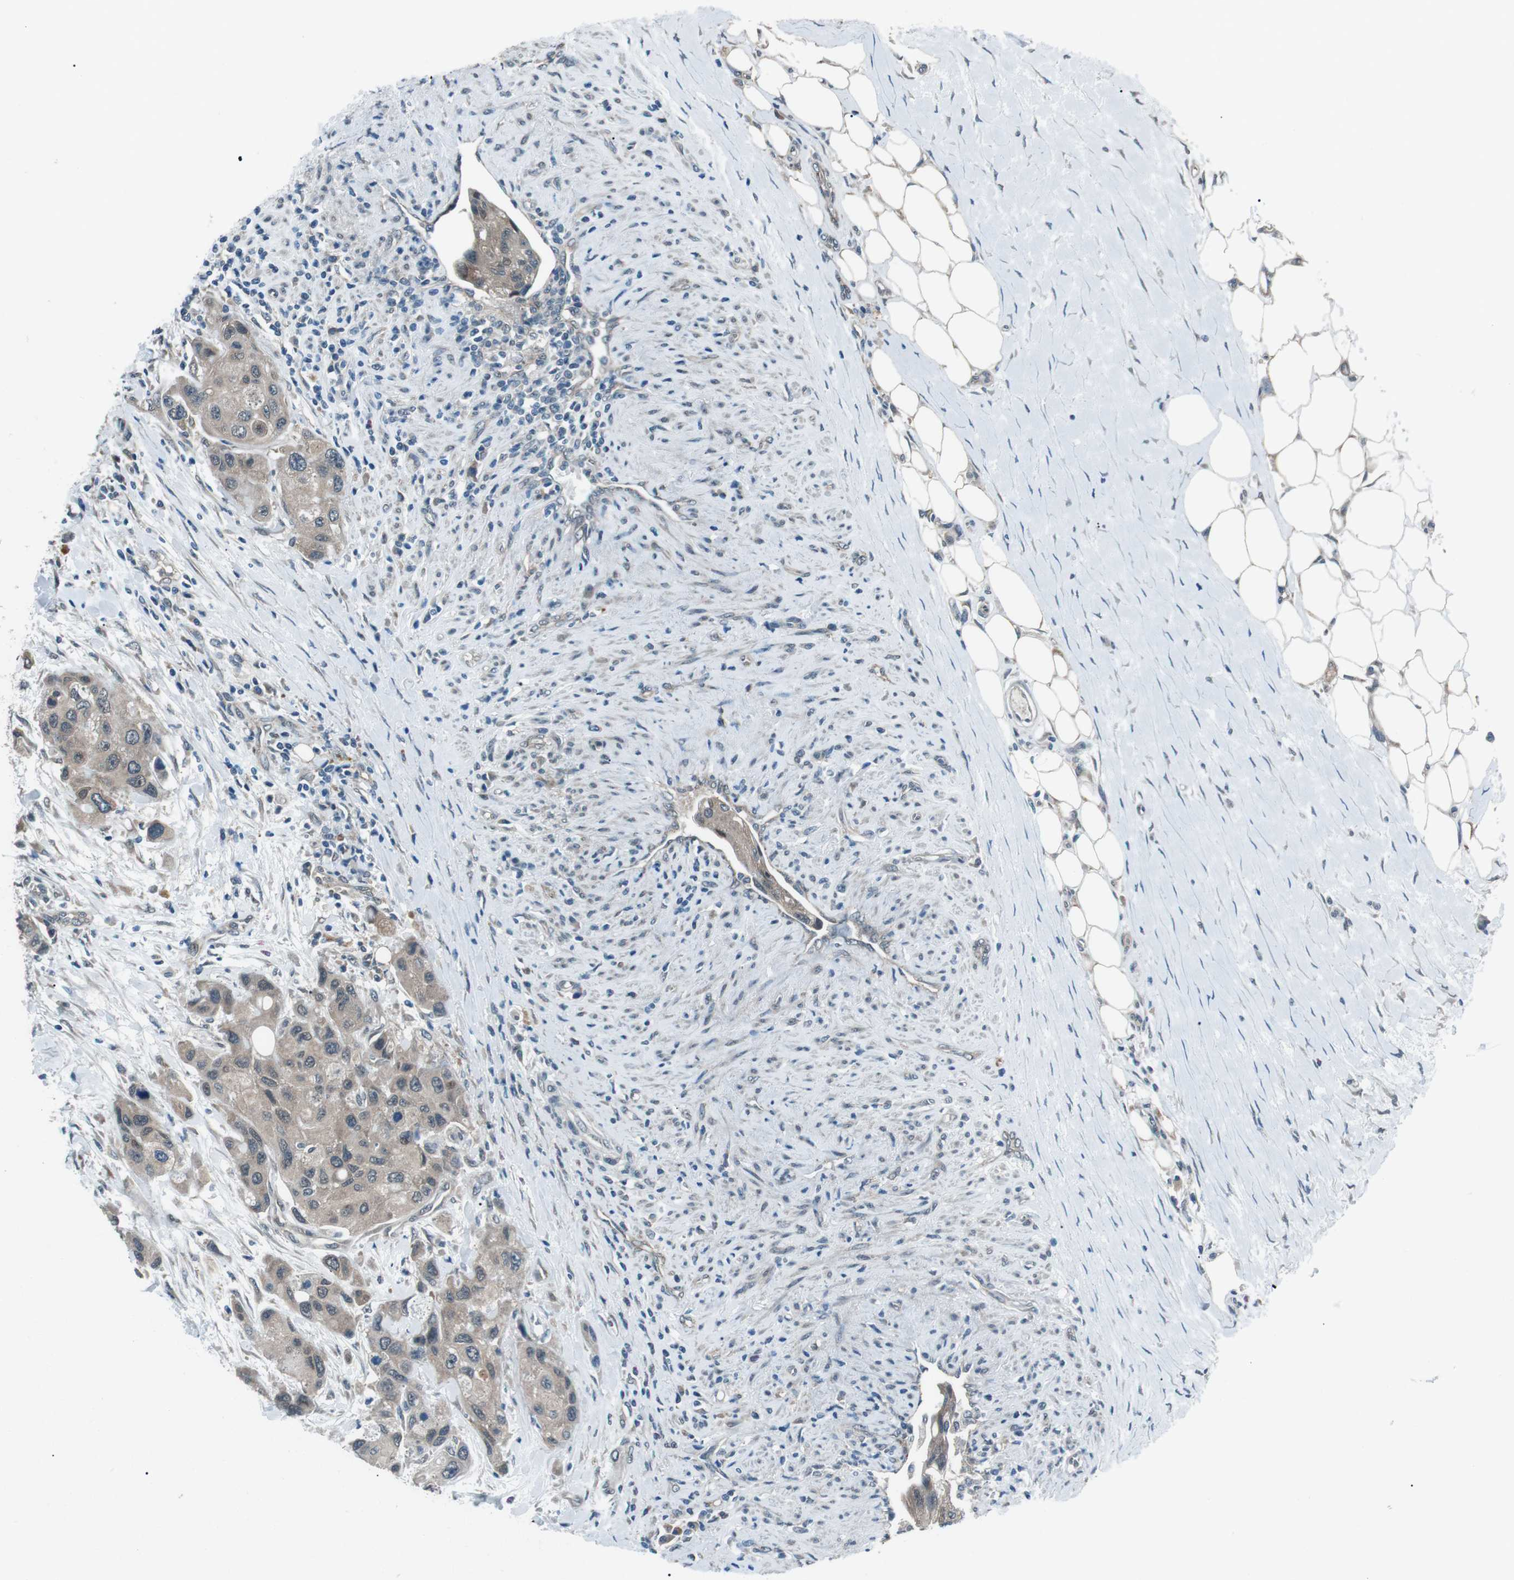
{"staining": {"intensity": "weak", "quantity": ">75%", "location": "cytoplasmic/membranous"}, "tissue": "urothelial cancer", "cell_type": "Tumor cells", "image_type": "cancer", "snomed": [{"axis": "morphology", "description": "Urothelial carcinoma, High grade"}, {"axis": "topography", "description": "Urinary bladder"}], "caption": "Brown immunohistochemical staining in human urothelial cancer demonstrates weak cytoplasmic/membranous staining in approximately >75% of tumor cells.", "gene": "LRIG2", "patient": {"sex": "female", "age": 56}}